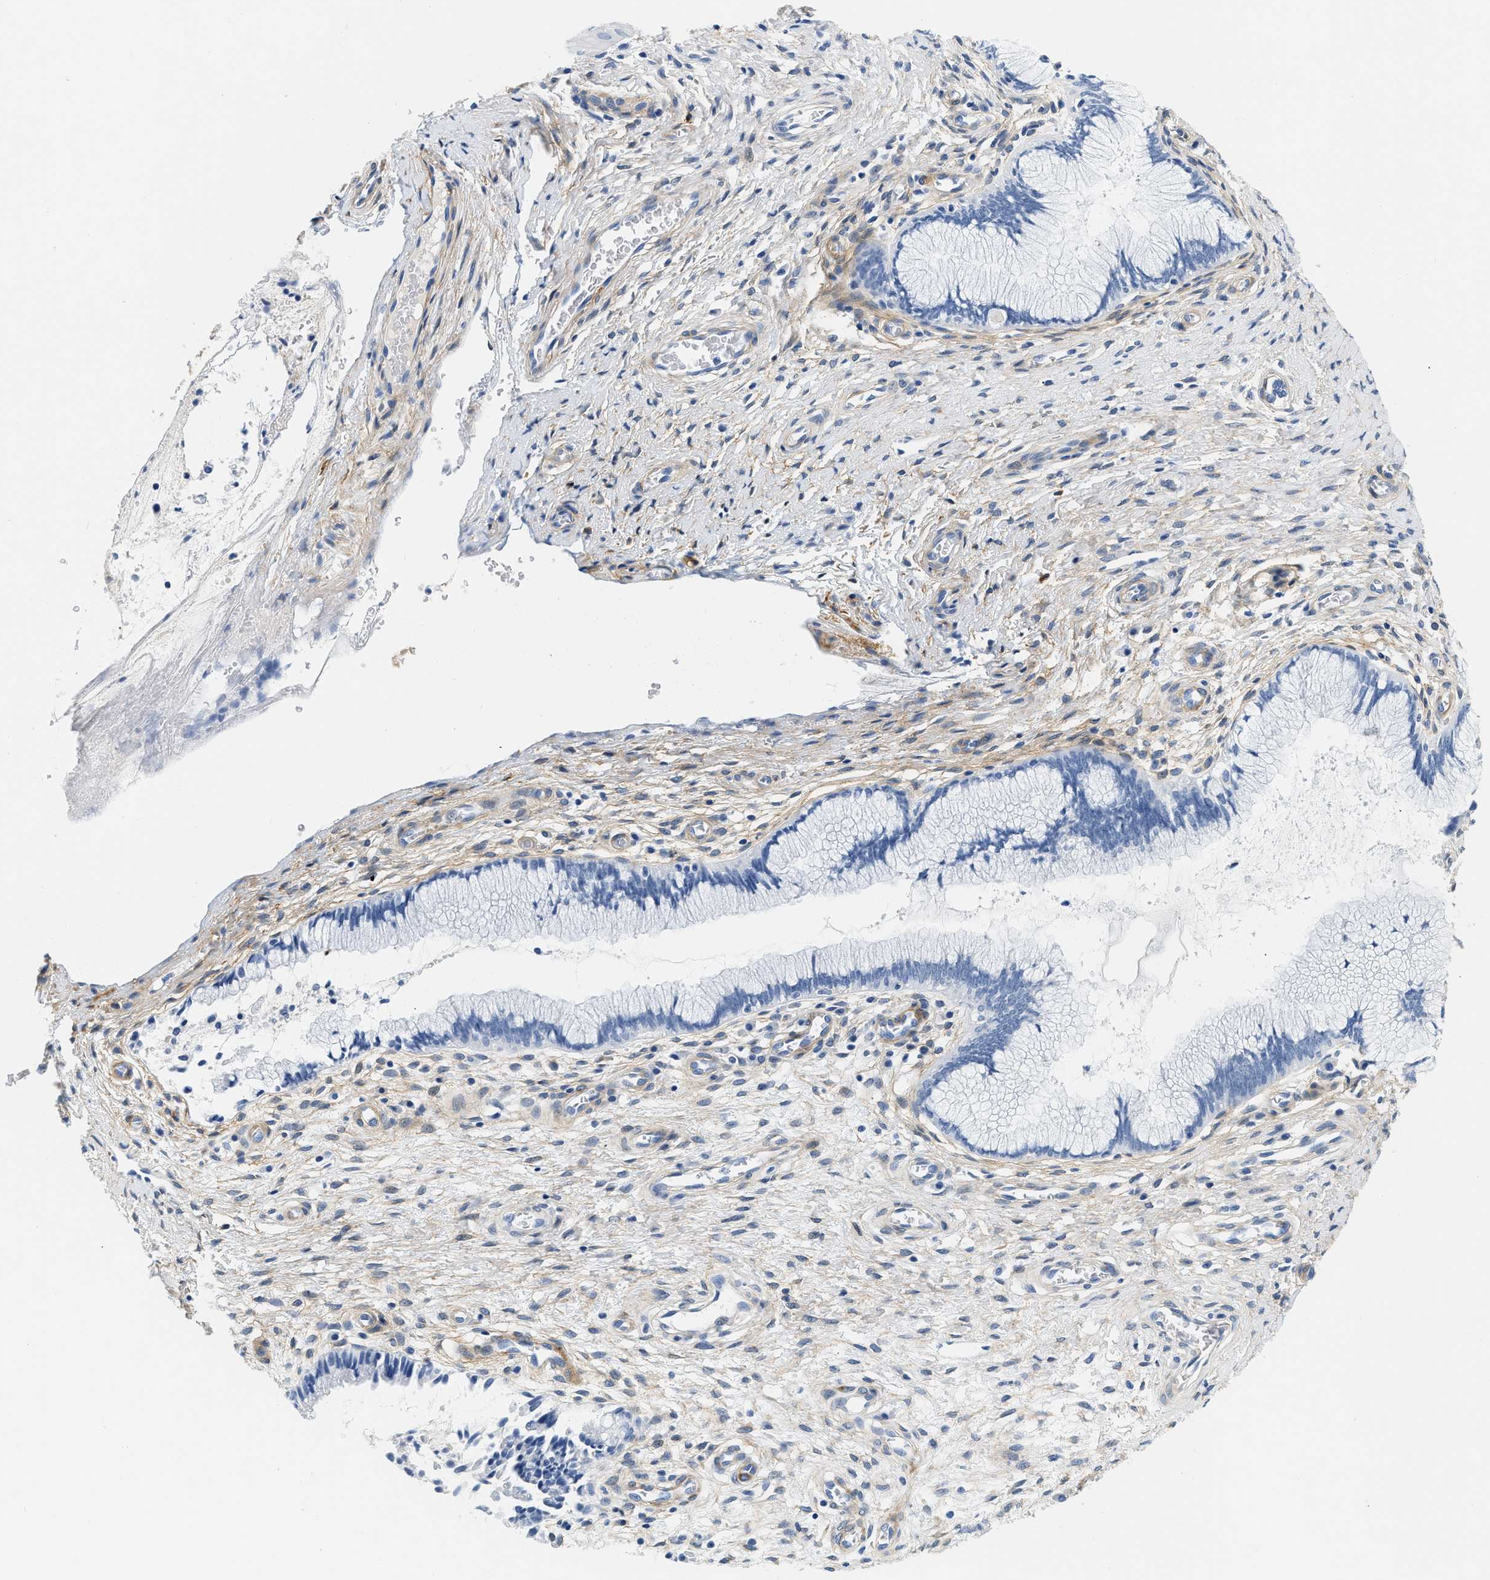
{"staining": {"intensity": "negative", "quantity": "none", "location": "none"}, "tissue": "cervix", "cell_type": "Glandular cells", "image_type": "normal", "snomed": [{"axis": "morphology", "description": "Normal tissue, NOS"}, {"axis": "topography", "description": "Cervix"}], "caption": "Immunohistochemistry (IHC) micrograph of benign cervix stained for a protein (brown), which displays no positivity in glandular cells.", "gene": "PDGFRB", "patient": {"sex": "female", "age": 55}}